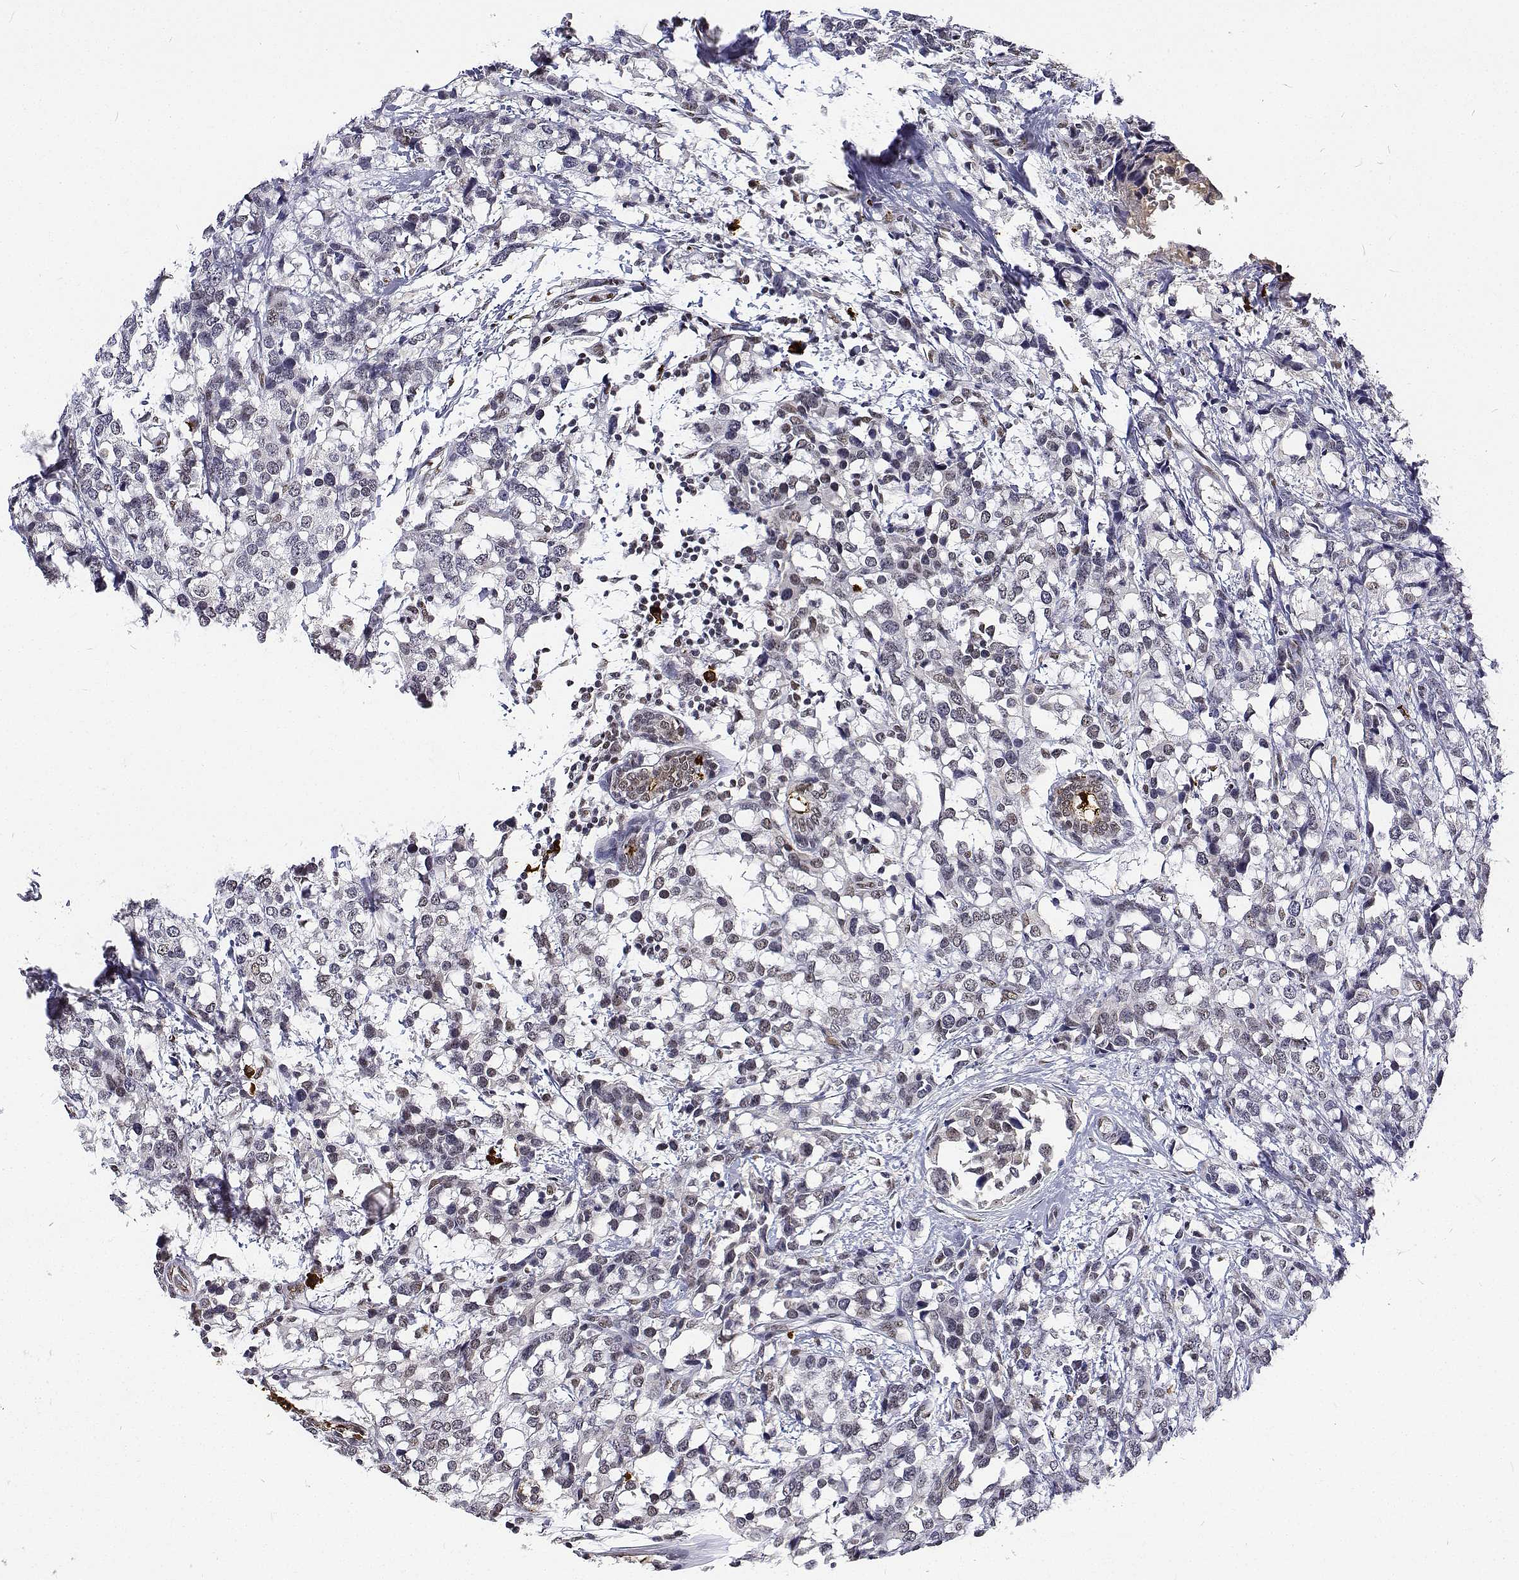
{"staining": {"intensity": "negative", "quantity": "none", "location": "none"}, "tissue": "breast cancer", "cell_type": "Tumor cells", "image_type": "cancer", "snomed": [{"axis": "morphology", "description": "Lobular carcinoma"}, {"axis": "topography", "description": "Breast"}], "caption": "DAB immunohistochemical staining of human breast cancer shows no significant staining in tumor cells.", "gene": "ATRX", "patient": {"sex": "female", "age": 59}}